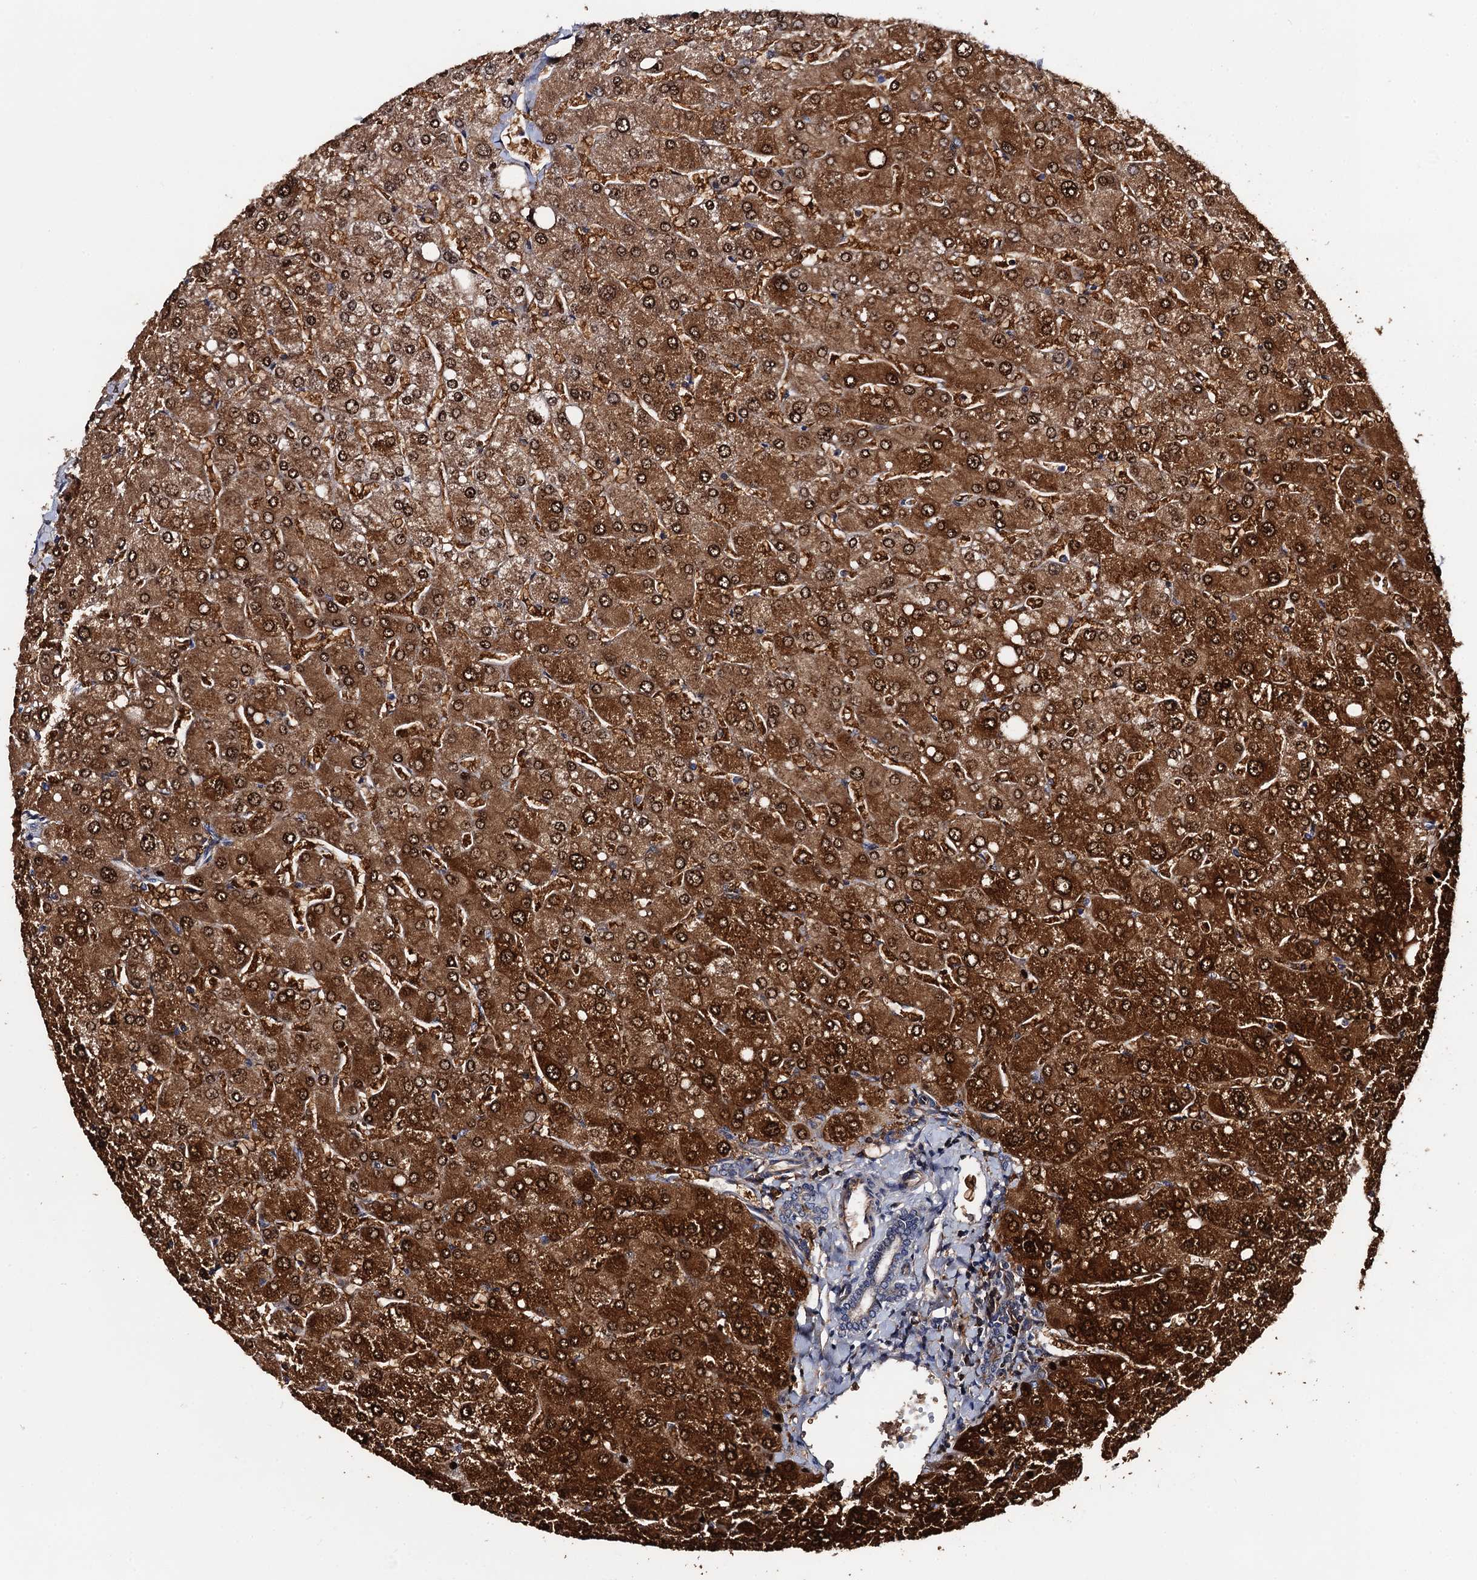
{"staining": {"intensity": "negative", "quantity": "none", "location": "none"}, "tissue": "liver", "cell_type": "Cholangiocytes", "image_type": "normal", "snomed": [{"axis": "morphology", "description": "Normal tissue, NOS"}, {"axis": "topography", "description": "Liver"}], "caption": "Immunohistochemistry histopathology image of benign liver stained for a protein (brown), which reveals no staining in cholangiocytes. (DAB immunohistochemistry visualized using brightfield microscopy, high magnification).", "gene": "PTCD3", "patient": {"sex": "male", "age": 55}}